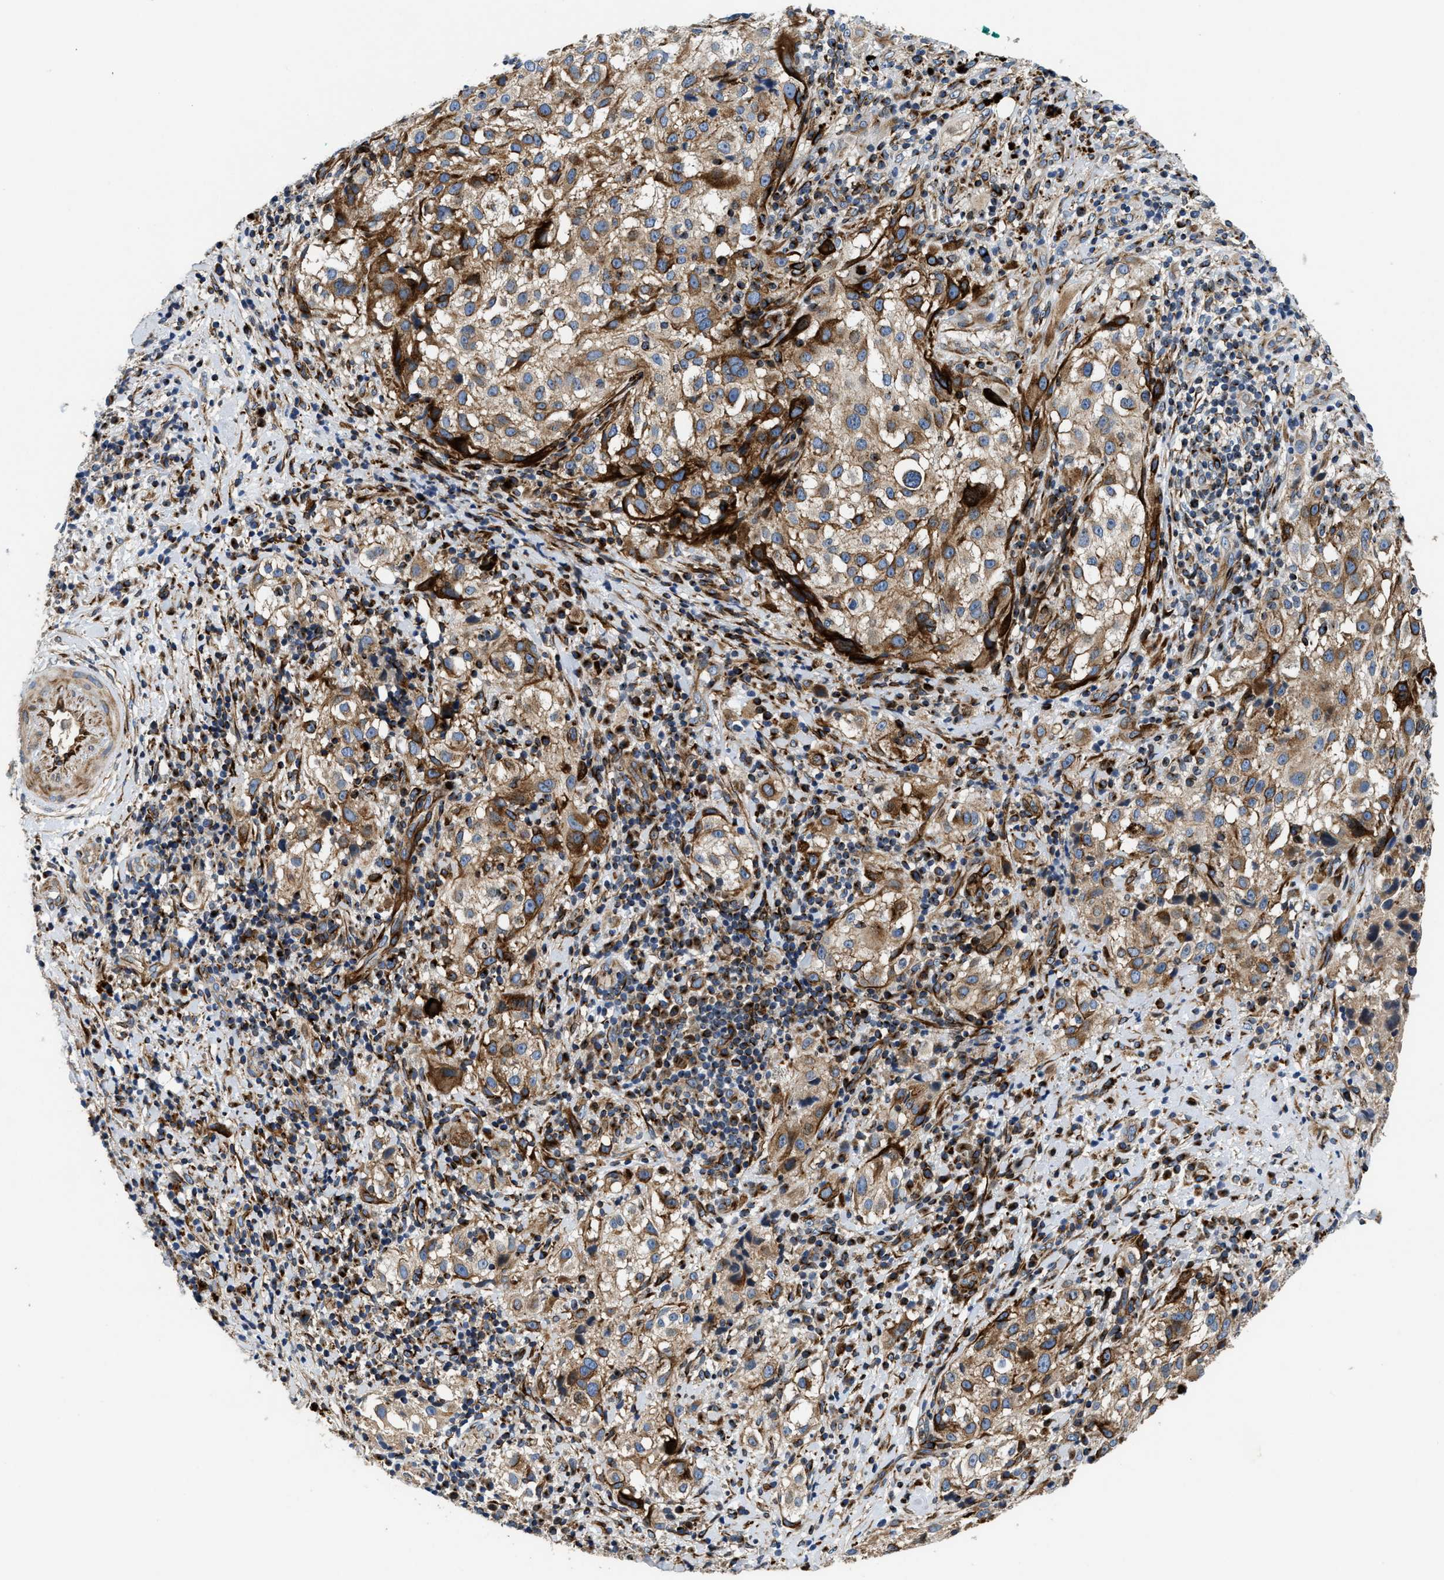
{"staining": {"intensity": "moderate", "quantity": ">75%", "location": "cytoplasmic/membranous"}, "tissue": "melanoma", "cell_type": "Tumor cells", "image_type": "cancer", "snomed": [{"axis": "morphology", "description": "Necrosis, NOS"}, {"axis": "morphology", "description": "Malignant melanoma, NOS"}, {"axis": "topography", "description": "Skin"}], "caption": "About >75% of tumor cells in human malignant melanoma show moderate cytoplasmic/membranous protein positivity as visualized by brown immunohistochemical staining.", "gene": "IL17RC", "patient": {"sex": "female", "age": 87}}